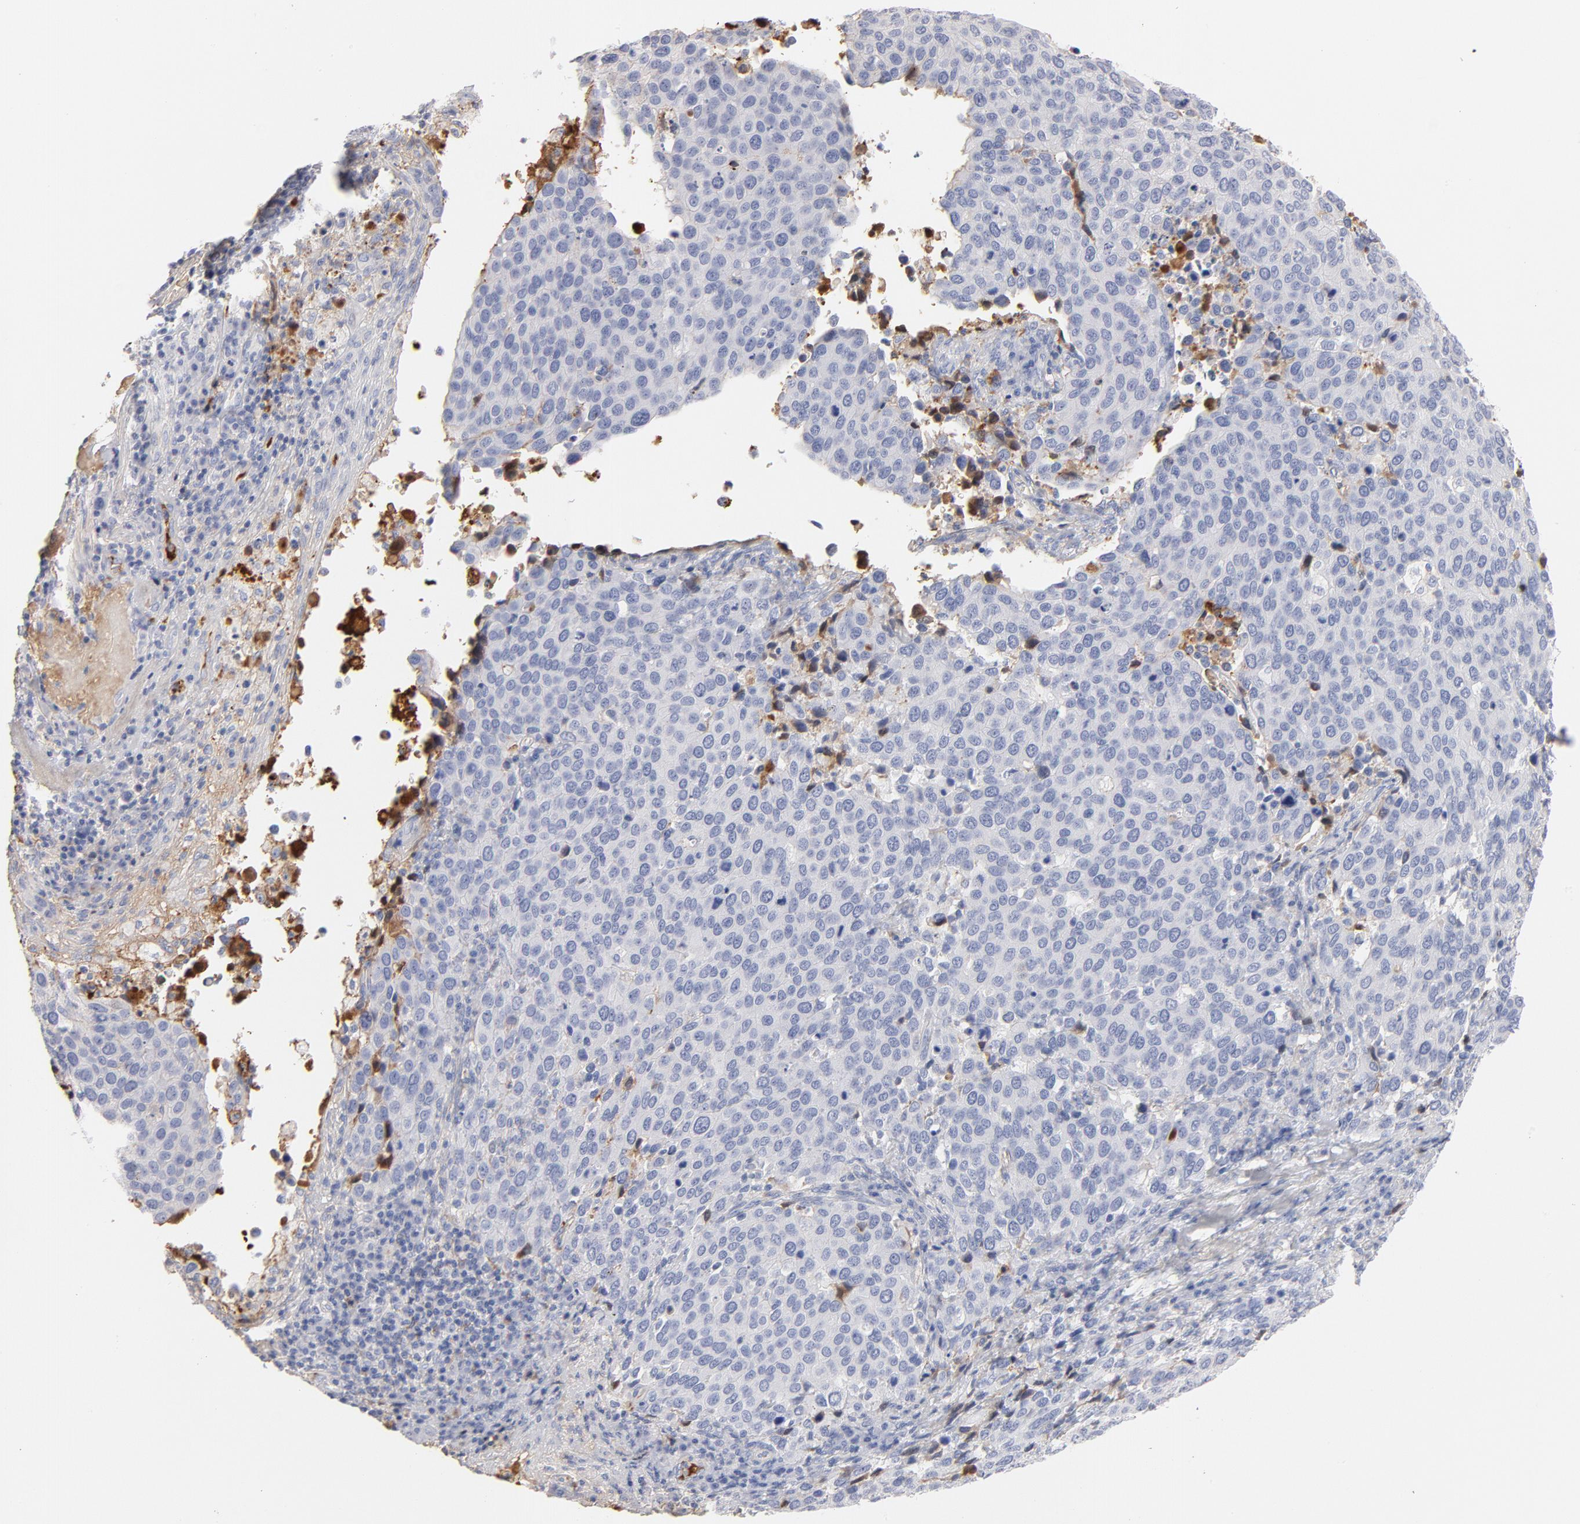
{"staining": {"intensity": "negative", "quantity": "none", "location": "none"}, "tissue": "cervical cancer", "cell_type": "Tumor cells", "image_type": "cancer", "snomed": [{"axis": "morphology", "description": "Squamous cell carcinoma, NOS"}, {"axis": "topography", "description": "Cervix"}], "caption": "Immunohistochemistry (IHC) of human cervical cancer (squamous cell carcinoma) displays no expression in tumor cells. The staining is performed using DAB brown chromogen with nuclei counter-stained in using hematoxylin.", "gene": "C3", "patient": {"sex": "female", "age": 54}}